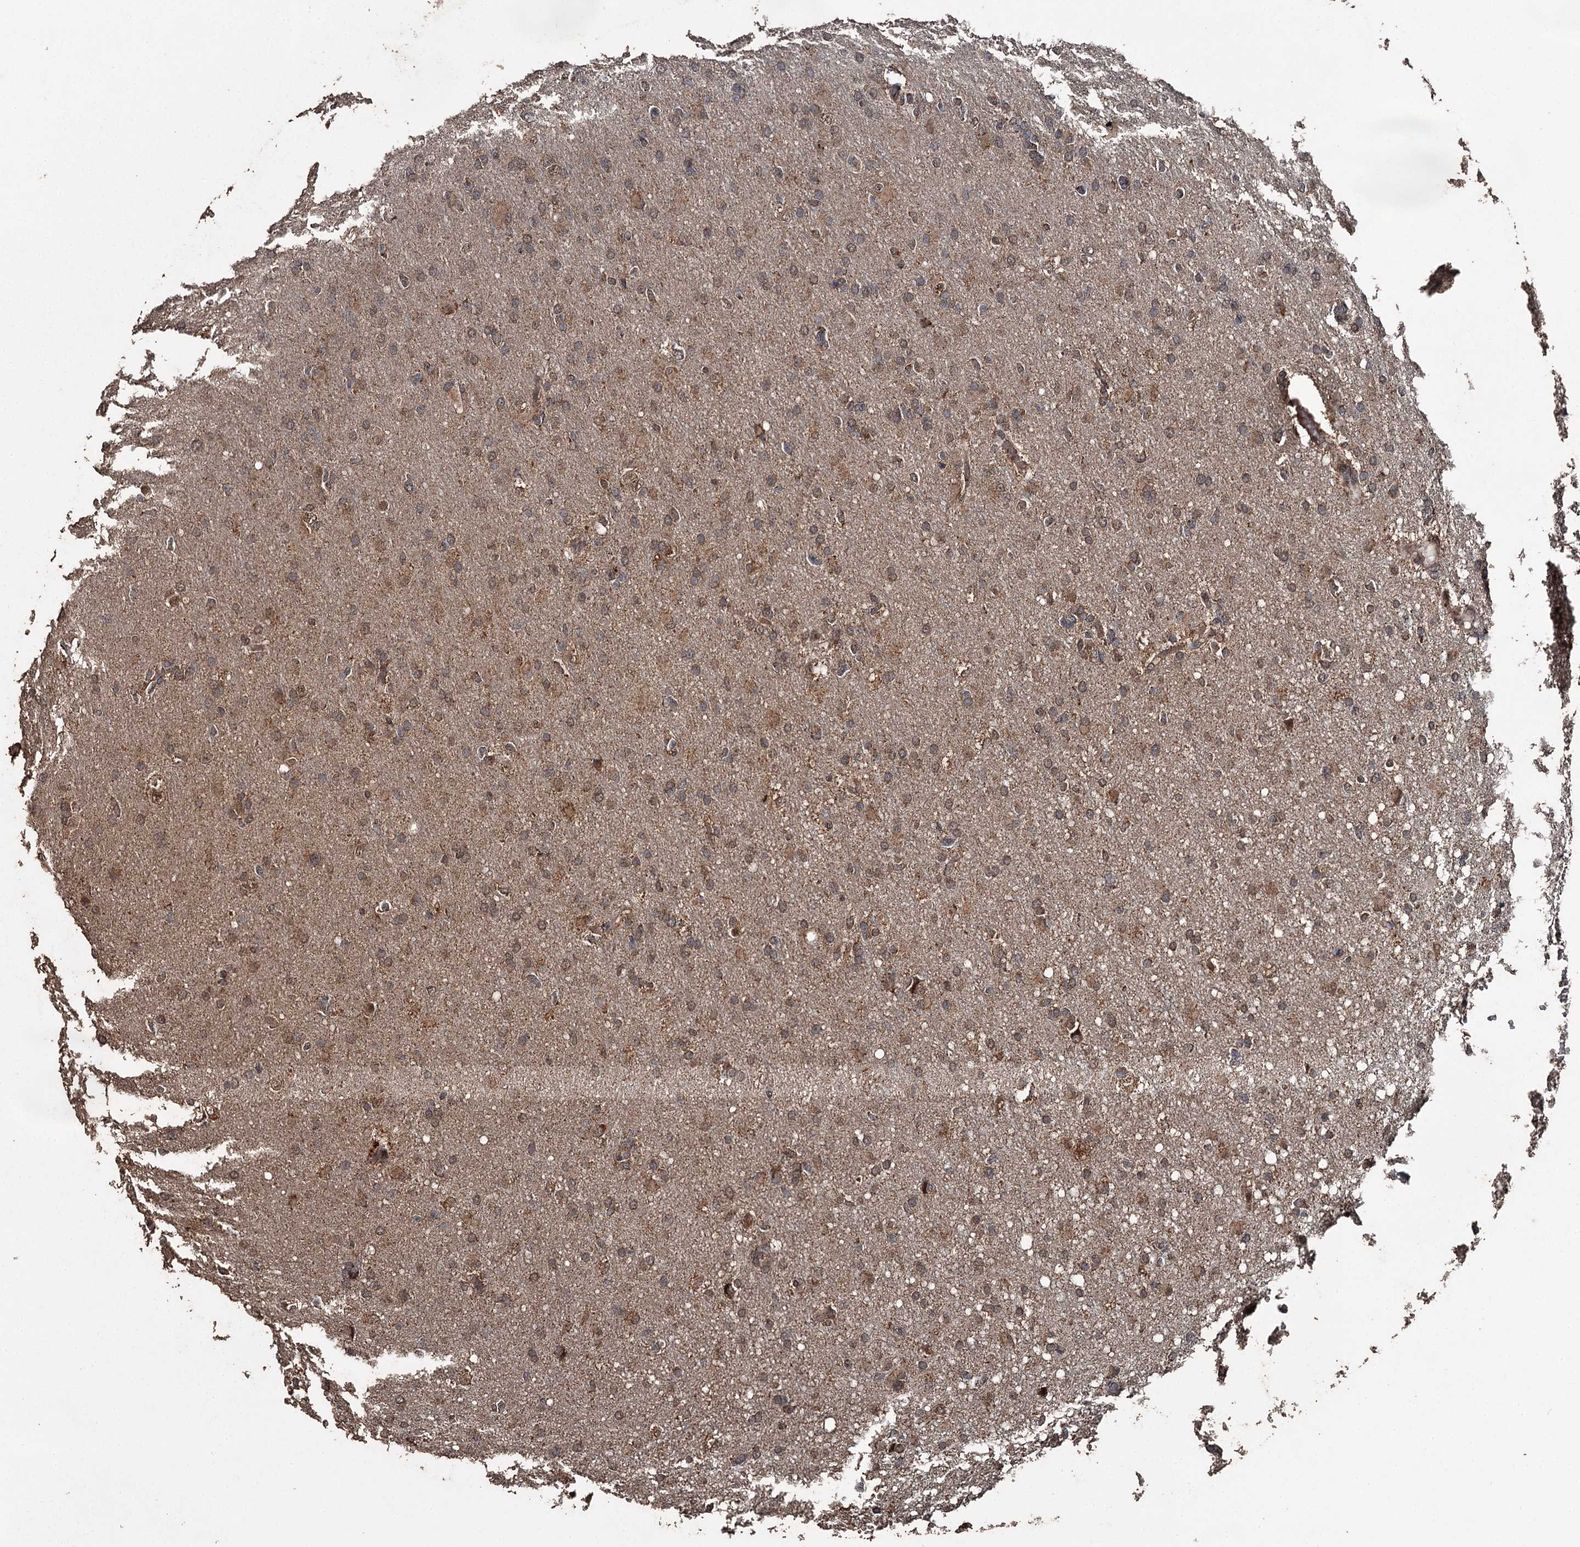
{"staining": {"intensity": "moderate", "quantity": ">75%", "location": "cytoplasmic/membranous"}, "tissue": "glioma", "cell_type": "Tumor cells", "image_type": "cancer", "snomed": [{"axis": "morphology", "description": "Glioma, malignant, High grade"}, {"axis": "topography", "description": "Cerebral cortex"}], "caption": "A brown stain labels moderate cytoplasmic/membranous positivity of a protein in human glioma tumor cells. The staining was performed using DAB (3,3'-diaminobenzidine), with brown indicating positive protein expression. Nuclei are stained blue with hematoxylin.", "gene": "WIPI1", "patient": {"sex": "female", "age": 36}}